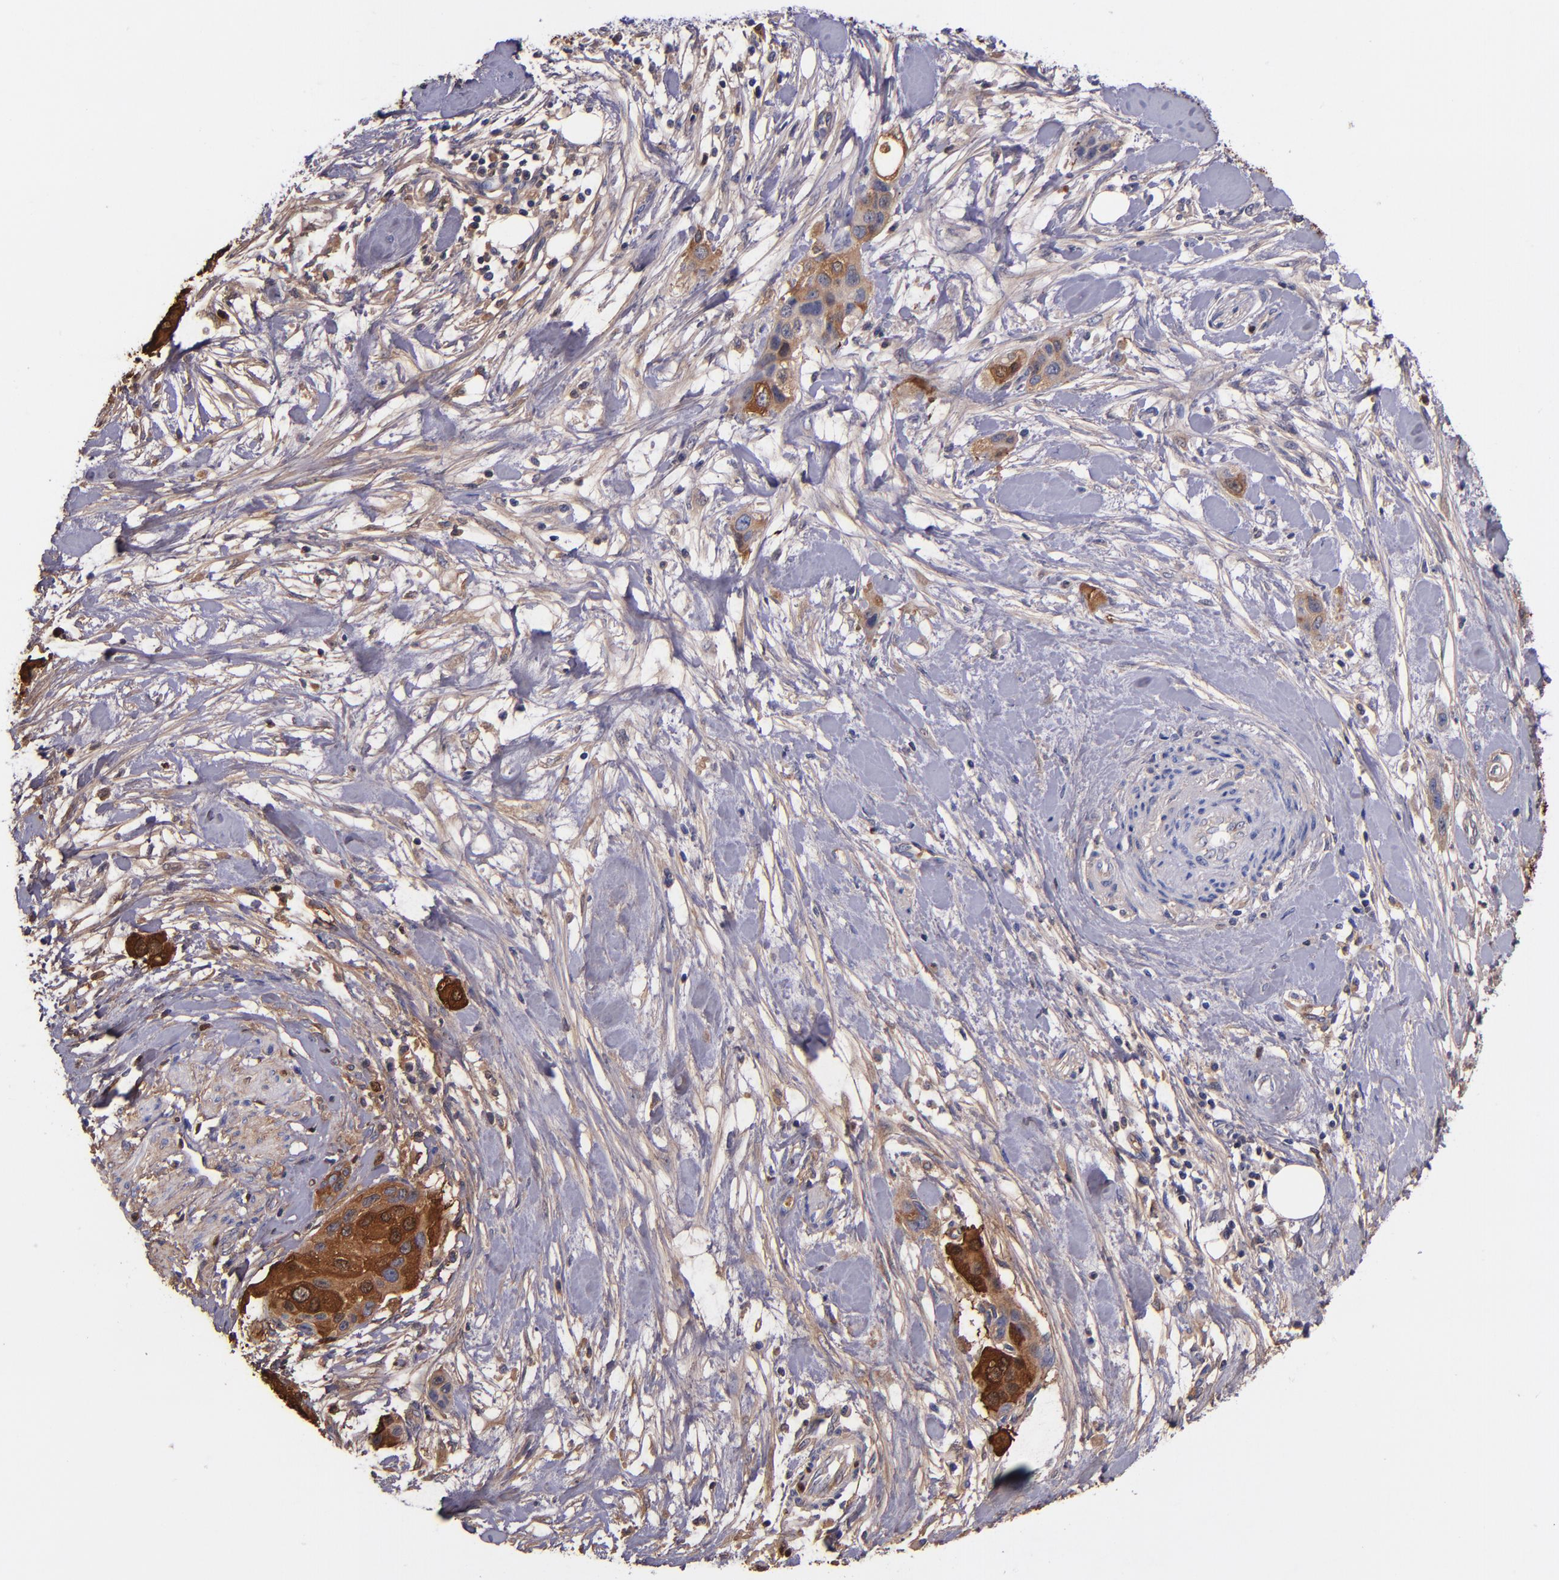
{"staining": {"intensity": "strong", "quantity": ">75%", "location": "cytoplasmic/membranous"}, "tissue": "pancreatic cancer", "cell_type": "Tumor cells", "image_type": "cancer", "snomed": [{"axis": "morphology", "description": "Adenocarcinoma, NOS"}, {"axis": "topography", "description": "Pancreas"}], "caption": "Adenocarcinoma (pancreatic) stained with DAB immunohistochemistry (IHC) exhibits high levels of strong cytoplasmic/membranous expression in about >75% of tumor cells. Nuclei are stained in blue.", "gene": "IVL", "patient": {"sex": "female", "age": 60}}